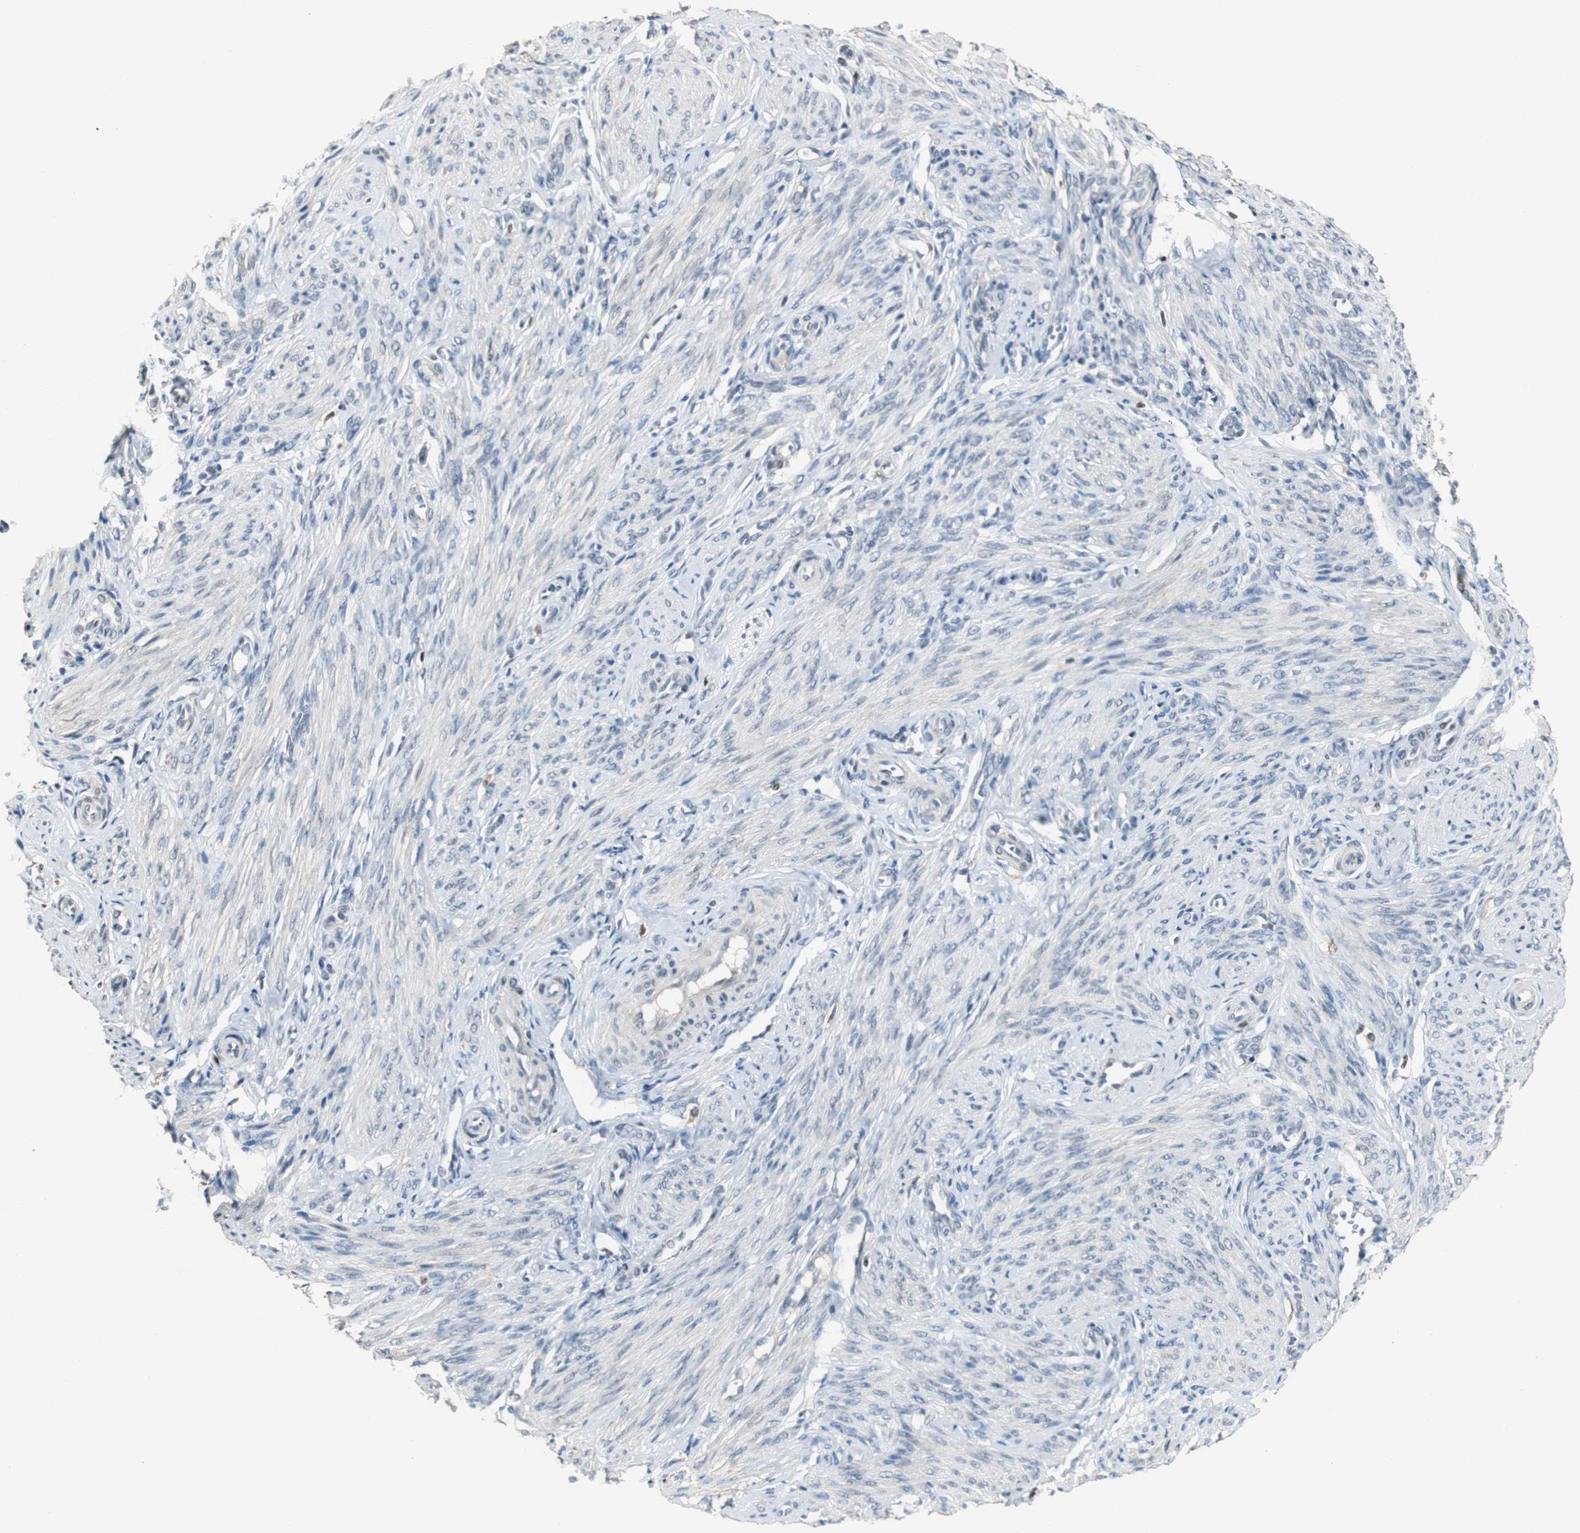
{"staining": {"intensity": "strong", "quantity": "25%-75%", "location": "nuclear"}, "tissue": "endometrium", "cell_type": "Cells in endometrial stroma", "image_type": "normal", "snomed": [{"axis": "morphology", "description": "Normal tissue, NOS"}, {"axis": "topography", "description": "Endometrium"}], "caption": "Cells in endometrial stroma display strong nuclear staining in about 25%-75% of cells in benign endometrium.", "gene": "FEN1", "patient": {"sex": "female", "age": 27}}